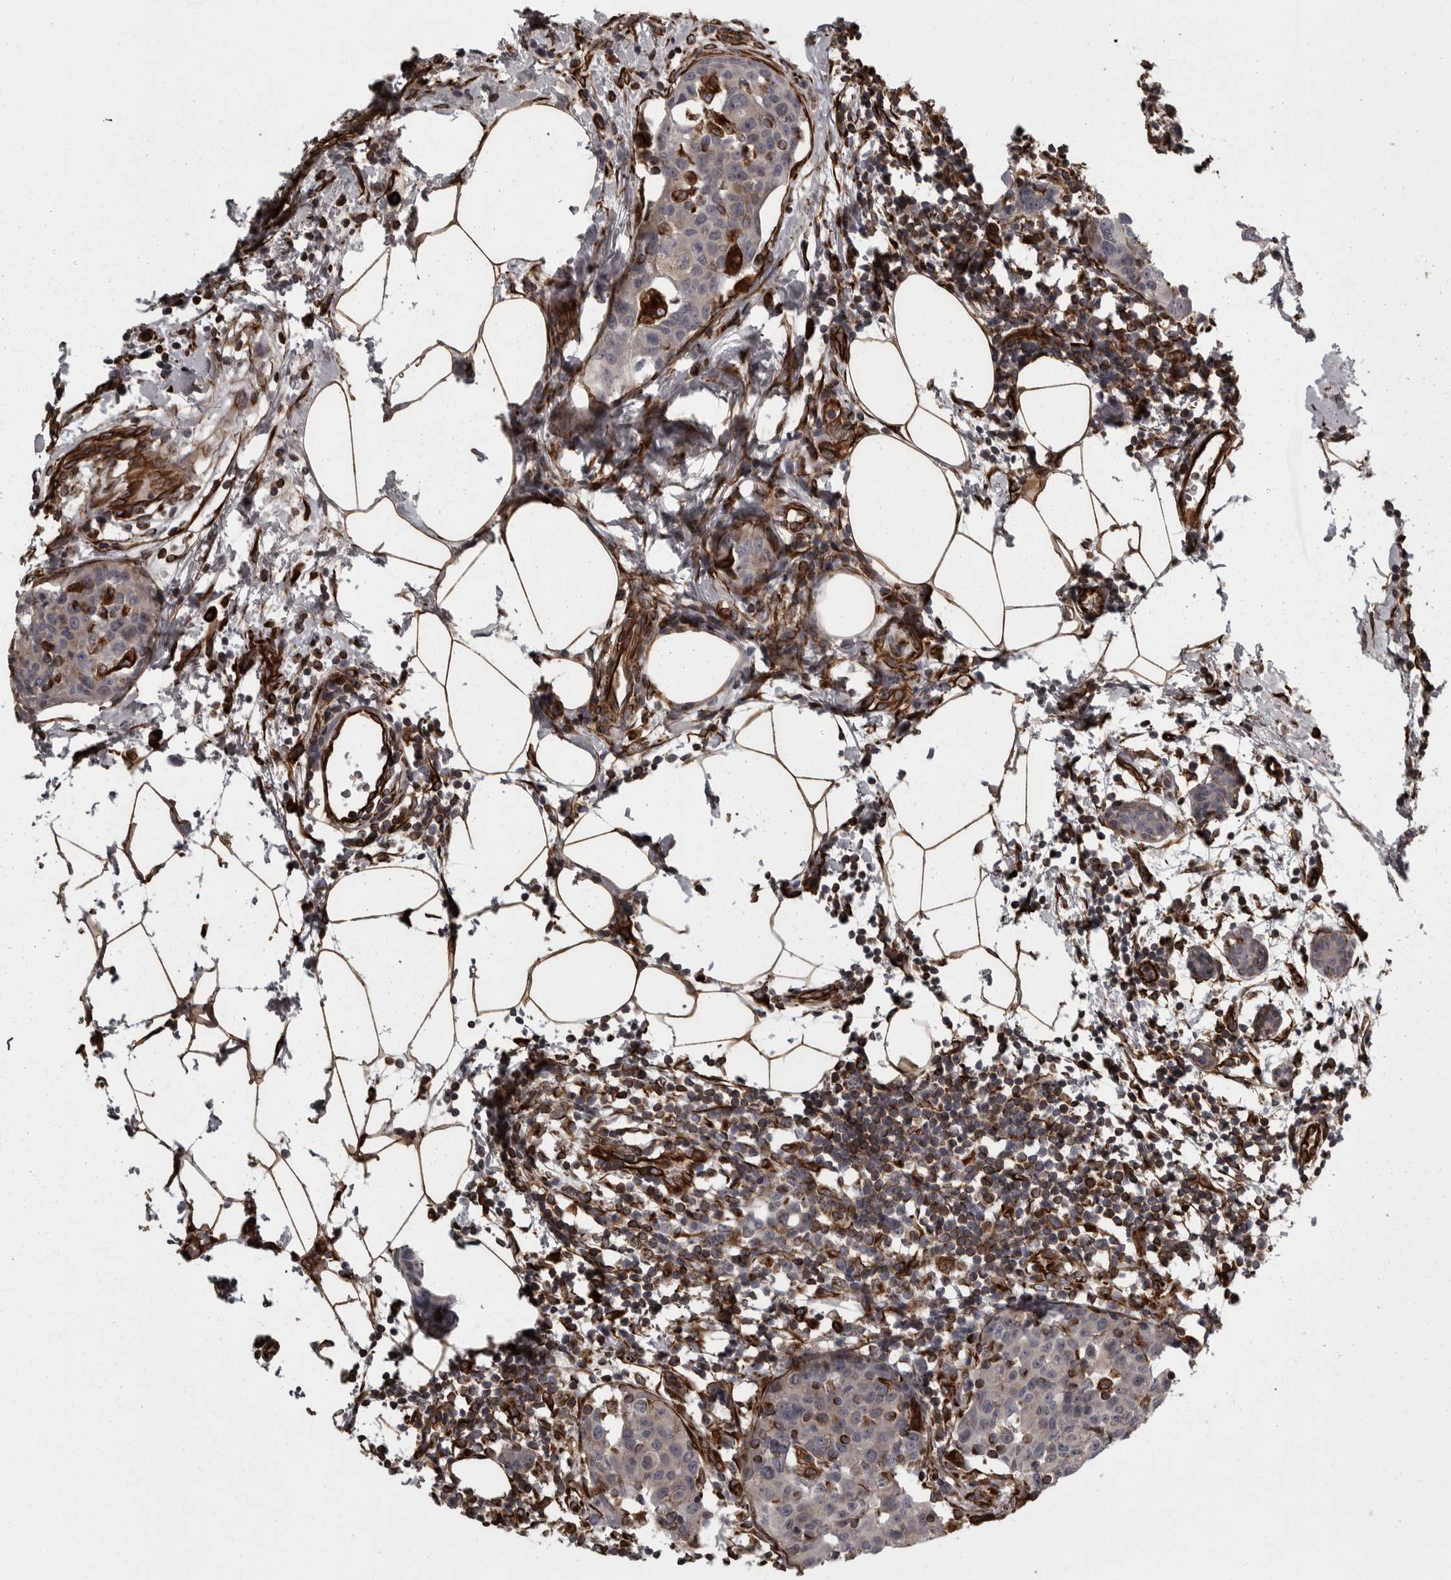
{"staining": {"intensity": "negative", "quantity": "none", "location": "none"}, "tissue": "breast cancer", "cell_type": "Tumor cells", "image_type": "cancer", "snomed": [{"axis": "morphology", "description": "Normal tissue, NOS"}, {"axis": "morphology", "description": "Duct carcinoma"}, {"axis": "topography", "description": "Breast"}], "caption": "Photomicrograph shows no protein staining in tumor cells of breast cancer (invasive ductal carcinoma) tissue. (DAB (3,3'-diaminobenzidine) immunohistochemistry (IHC) visualized using brightfield microscopy, high magnification).", "gene": "FAAP100", "patient": {"sex": "female", "age": 37}}